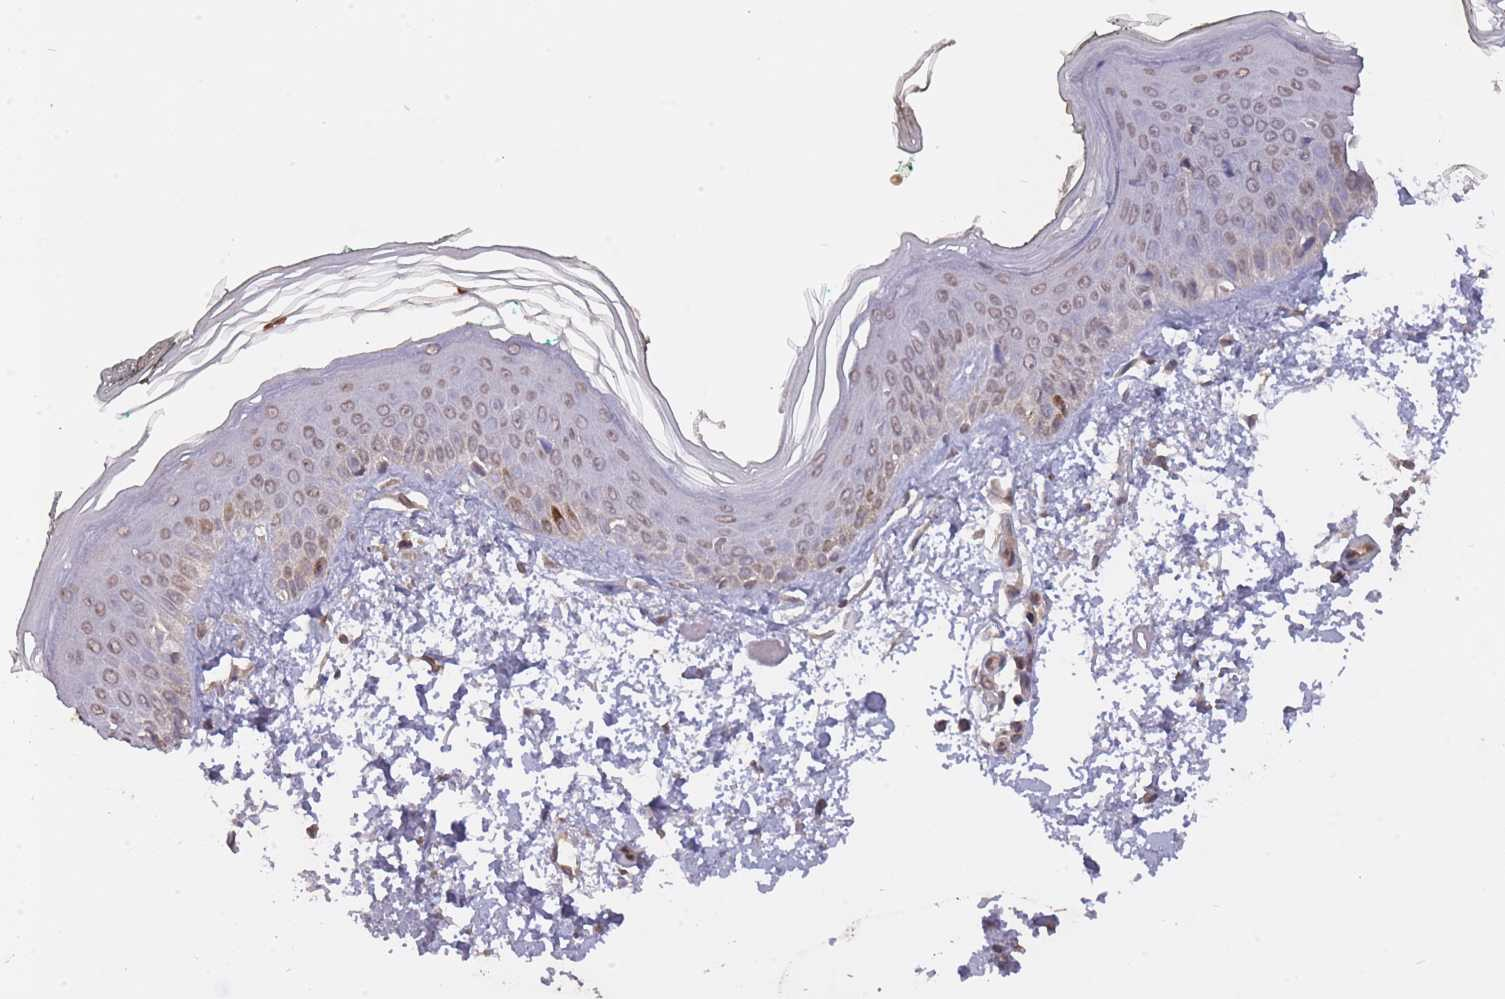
{"staining": {"intensity": "negative", "quantity": "none", "location": "none"}, "tissue": "skin", "cell_type": "Fibroblasts", "image_type": "normal", "snomed": [{"axis": "morphology", "description": "Normal tissue, NOS"}, {"axis": "topography", "description": "Skin"}], "caption": "An image of skin stained for a protein reveals no brown staining in fibroblasts.", "gene": "ADCYAP1R1", "patient": {"sex": "male", "age": 62}}